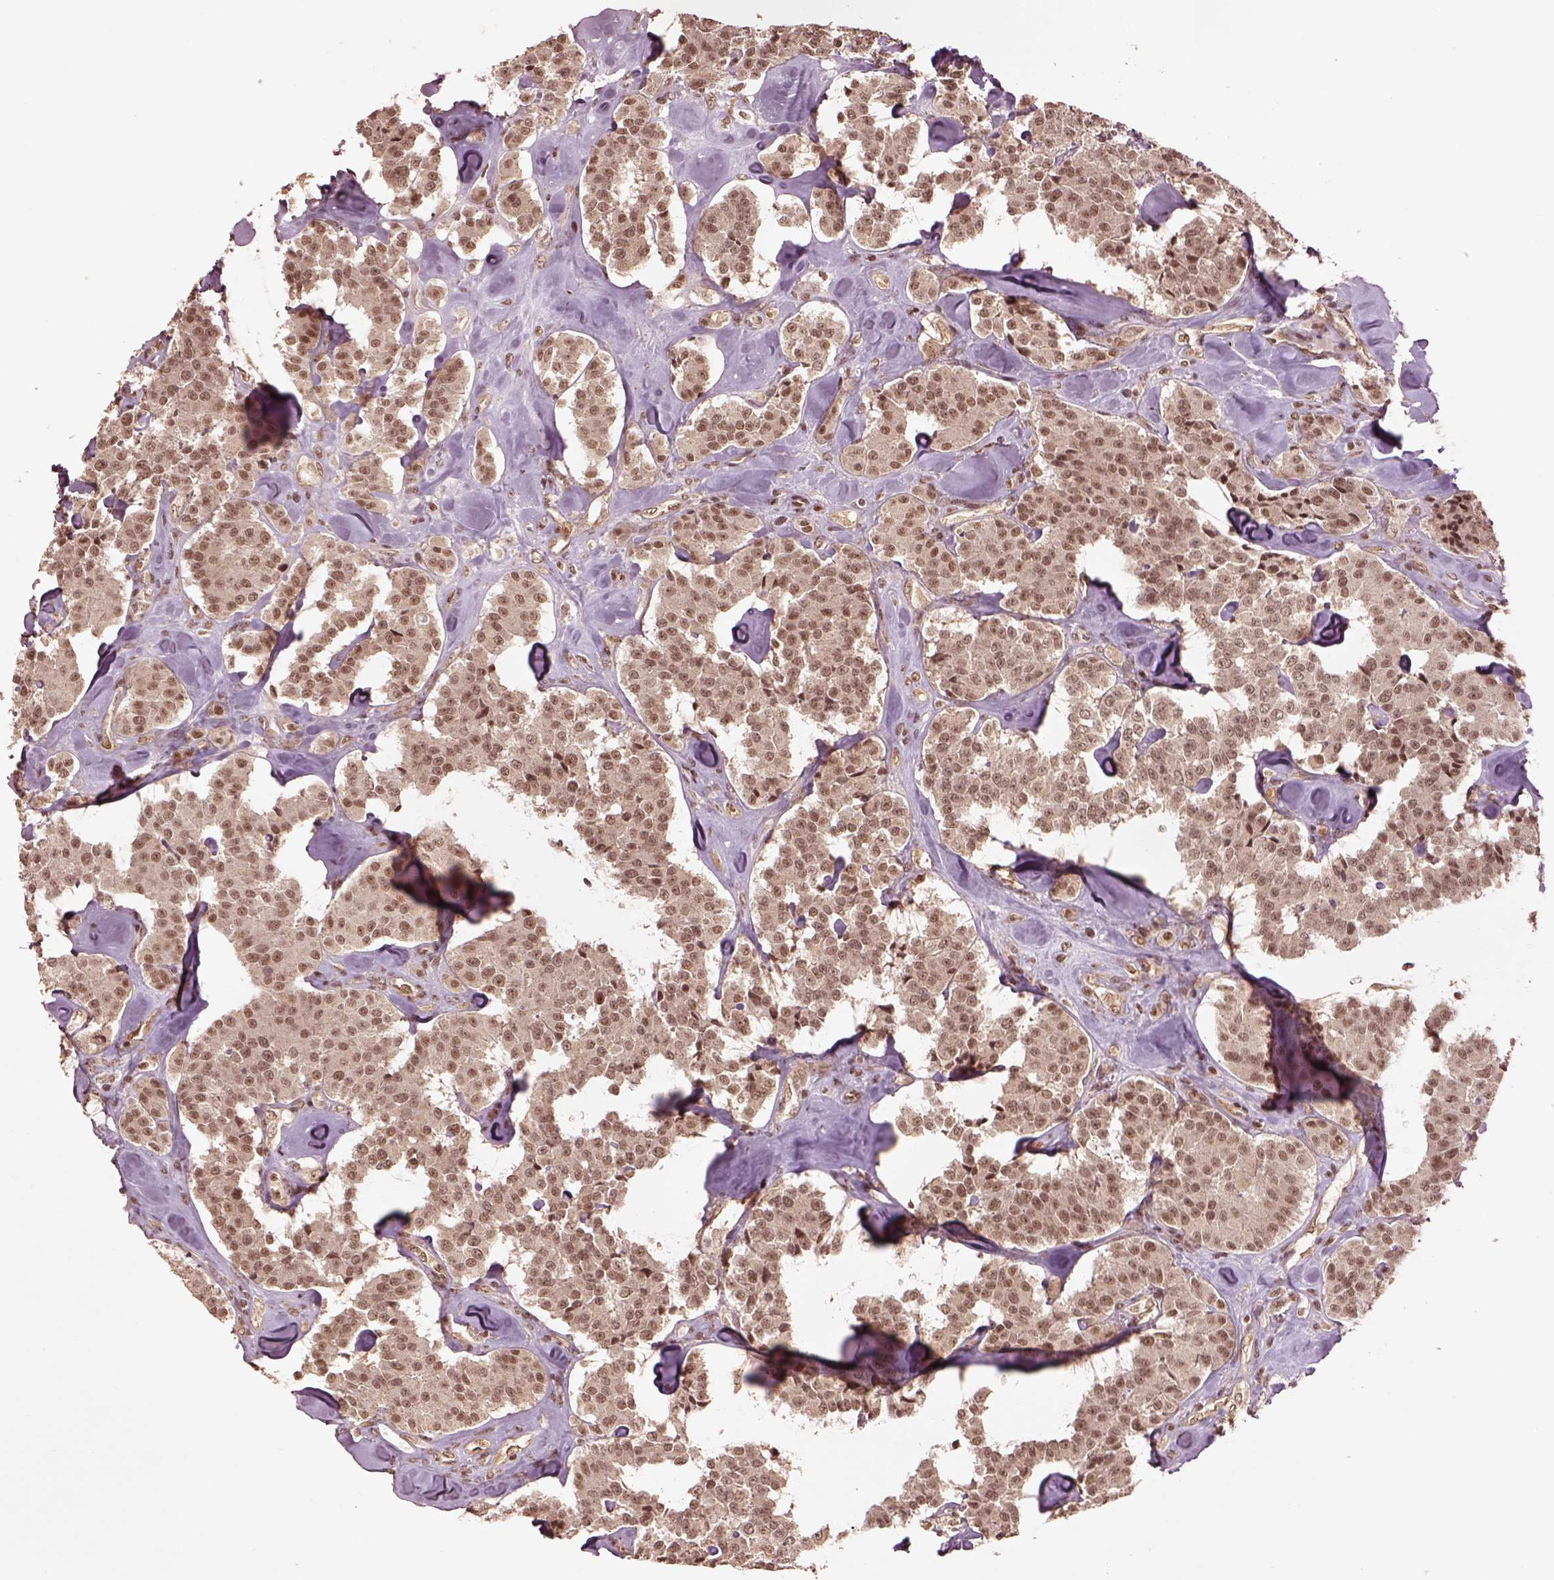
{"staining": {"intensity": "moderate", "quantity": ">75%", "location": "nuclear"}, "tissue": "carcinoid", "cell_type": "Tumor cells", "image_type": "cancer", "snomed": [{"axis": "morphology", "description": "Carcinoid, malignant, NOS"}, {"axis": "topography", "description": "Pancreas"}], "caption": "Human carcinoid stained with a brown dye shows moderate nuclear positive positivity in approximately >75% of tumor cells.", "gene": "BRD9", "patient": {"sex": "male", "age": 41}}